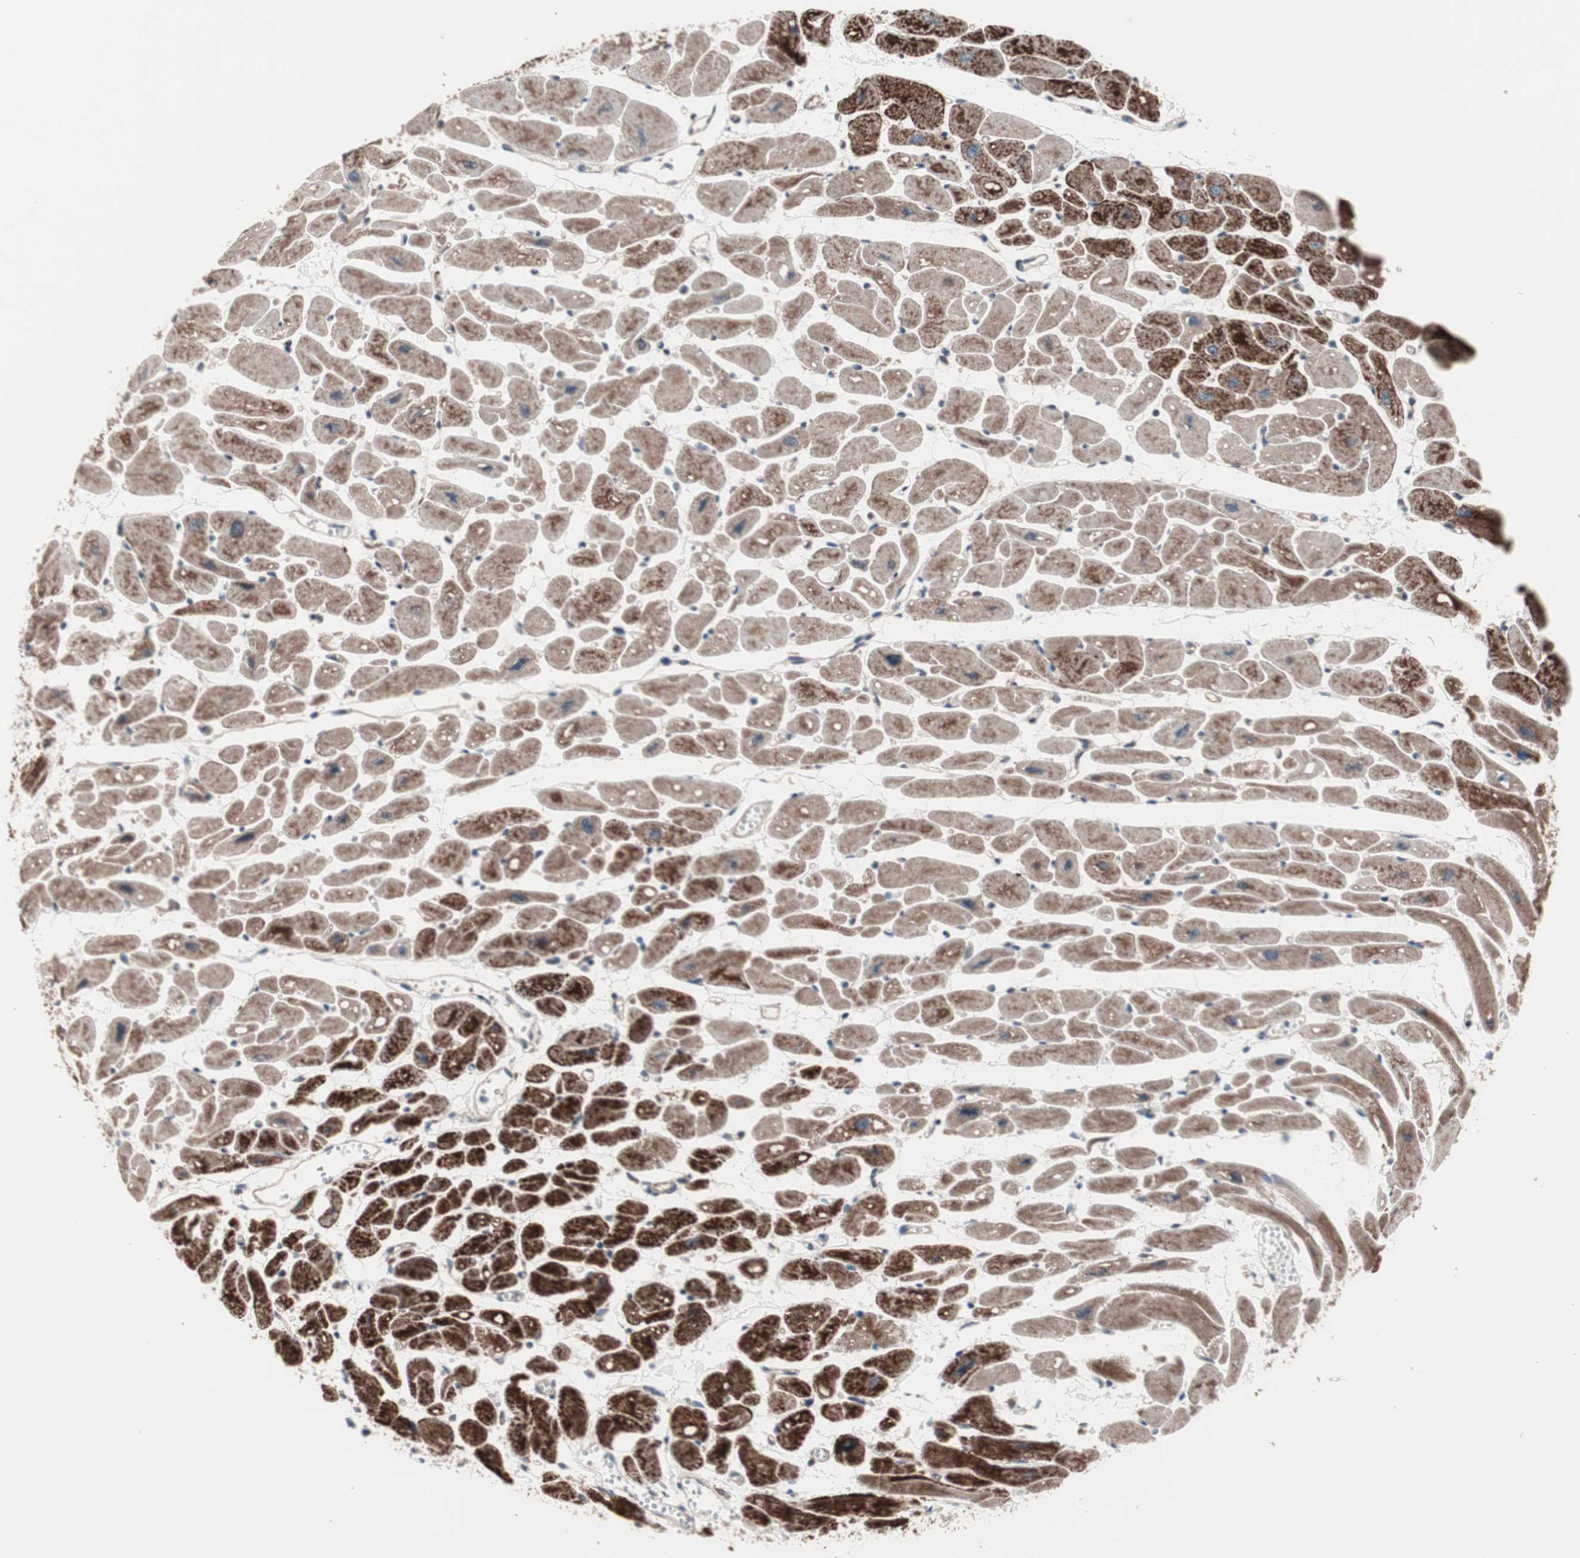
{"staining": {"intensity": "strong", "quantity": ">75%", "location": "cytoplasmic/membranous"}, "tissue": "heart muscle", "cell_type": "Cardiomyocytes", "image_type": "normal", "snomed": [{"axis": "morphology", "description": "Normal tissue, NOS"}, {"axis": "topography", "description": "Heart"}], "caption": "Heart muscle stained with DAB immunohistochemistry displays high levels of strong cytoplasmic/membranous staining in approximately >75% of cardiomyocytes. Immunohistochemistry stains the protein of interest in brown and the nuclei are stained blue.", "gene": "CTTNBP2NL", "patient": {"sex": "female", "age": 54}}